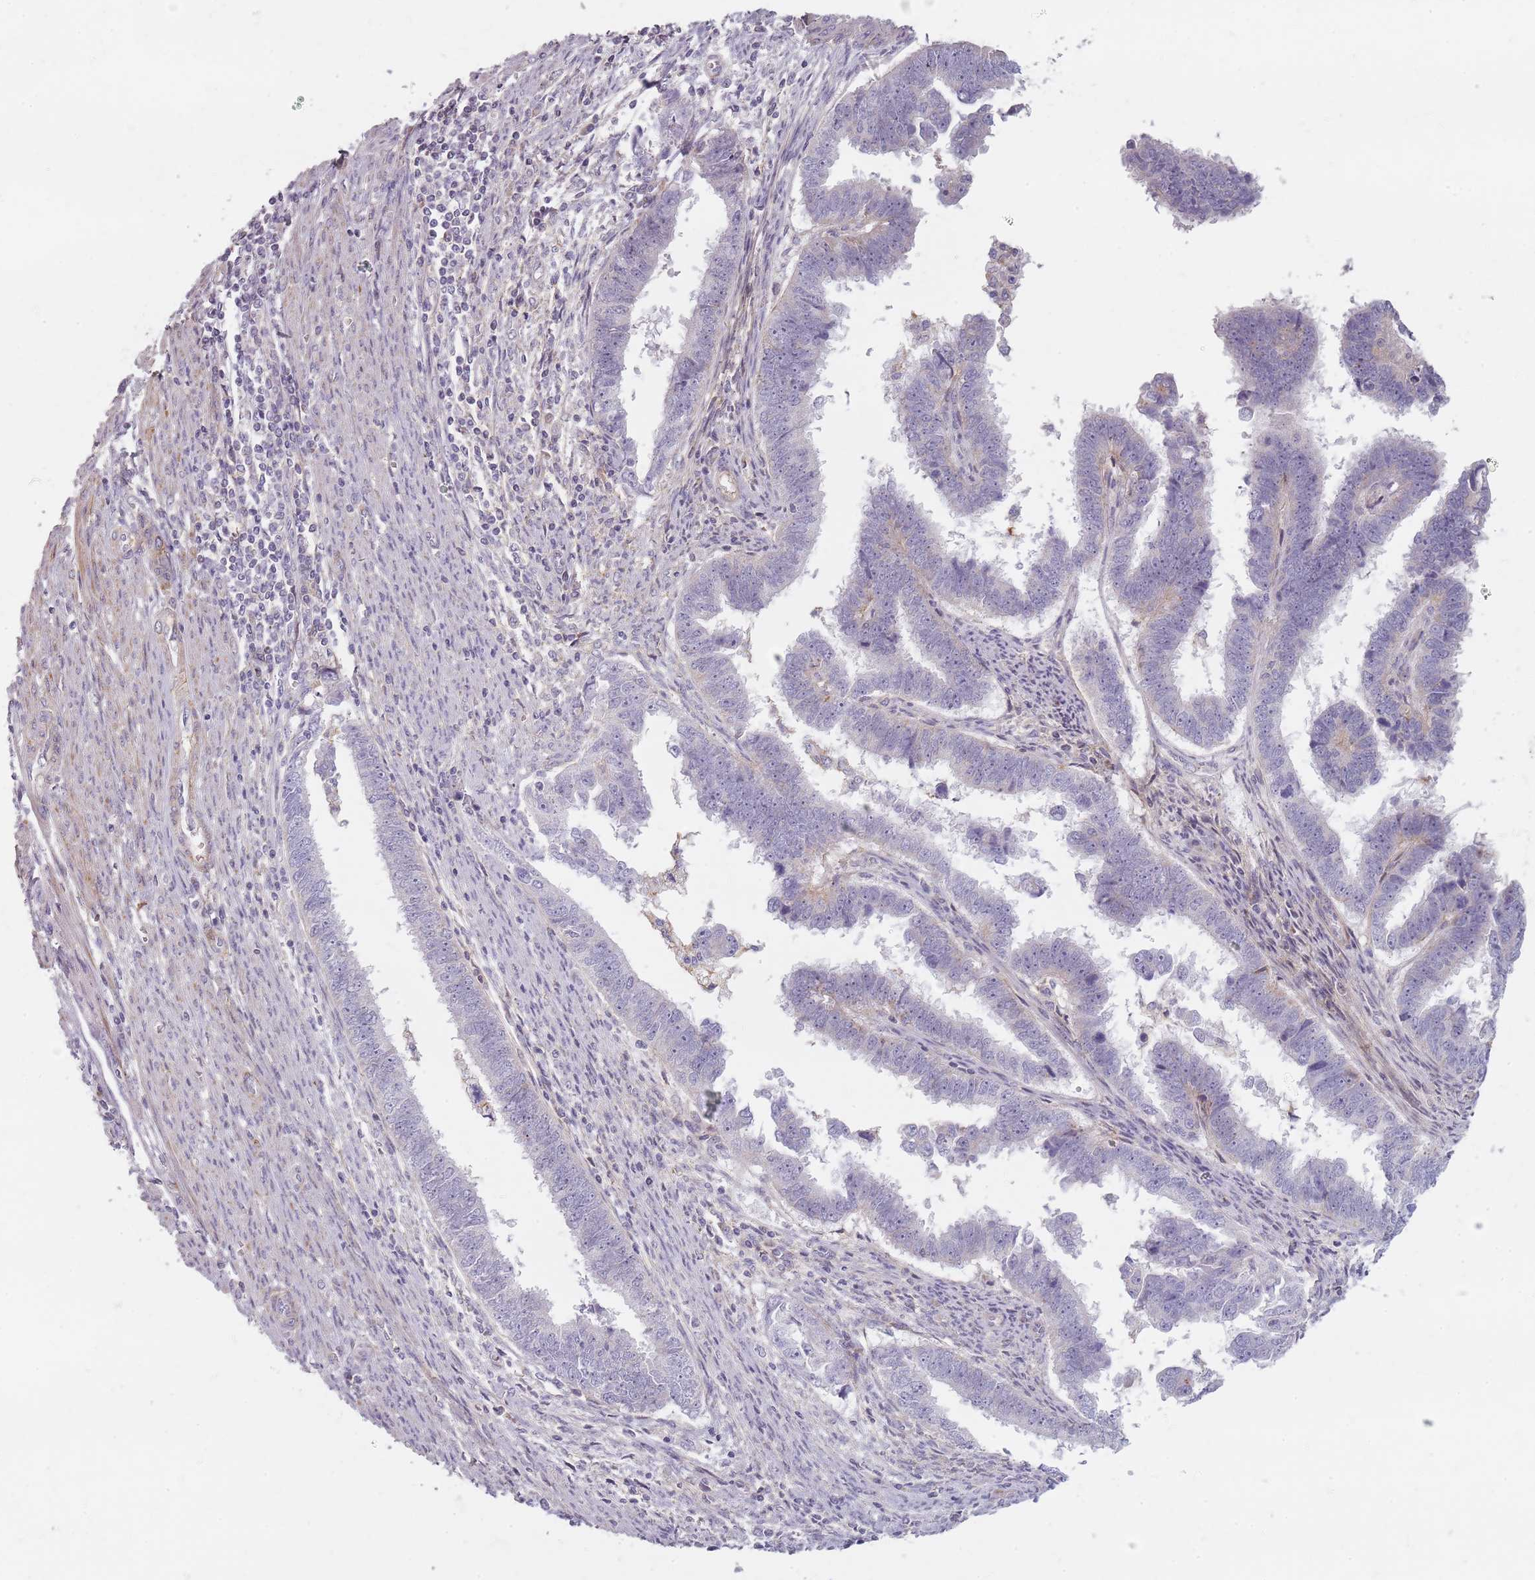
{"staining": {"intensity": "negative", "quantity": "none", "location": "none"}, "tissue": "endometrial cancer", "cell_type": "Tumor cells", "image_type": "cancer", "snomed": [{"axis": "morphology", "description": "Adenocarcinoma, NOS"}, {"axis": "topography", "description": "Endometrium"}], "caption": "Micrograph shows no significant protein expression in tumor cells of endometrial cancer (adenocarcinoma).", "gene": "SYNGR3", "patient": {"sex": "female", "age": 75}}